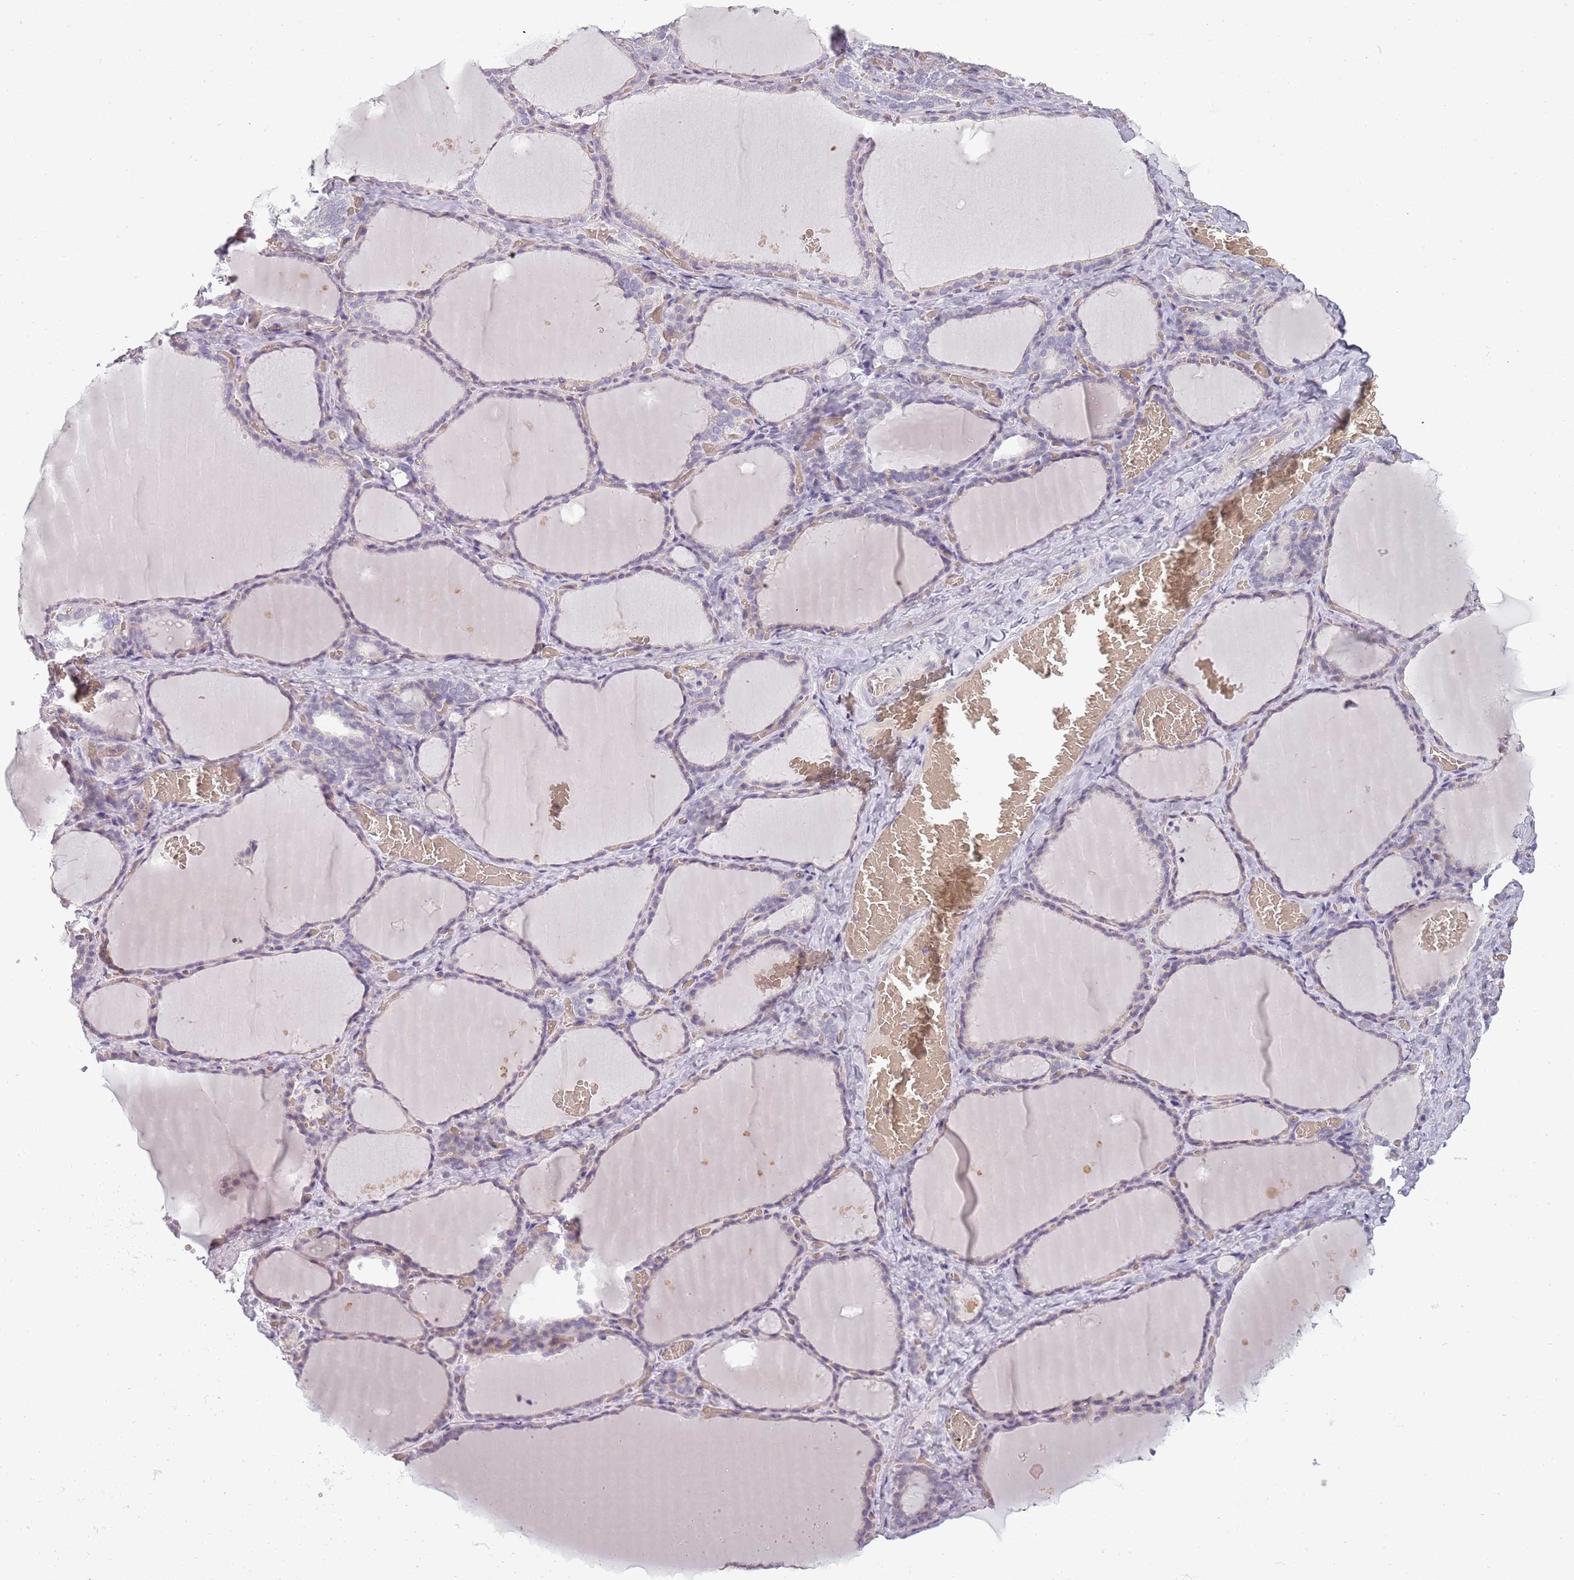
{"staining": {"intensity": "negative", "quantity": "none", "location": "none"}, "tissue": "thyroid gland", "cell_type": "Glandular cells", "image_type": "normal", "snomed": [{"axis": "morphology", "description": "Normal tissue, NOS"}, {"axis": "topography", "description": "Thyroid gland"}], "caption": "Thyroid gland was stained to show a protein in brown. There is no significant expression in glandular cells. (DAB immunohistochemistry (IHC) with hematoxylin counter stain).", "gene": "CC2D2B", "patient": {"sex": "female", "age": 39}}